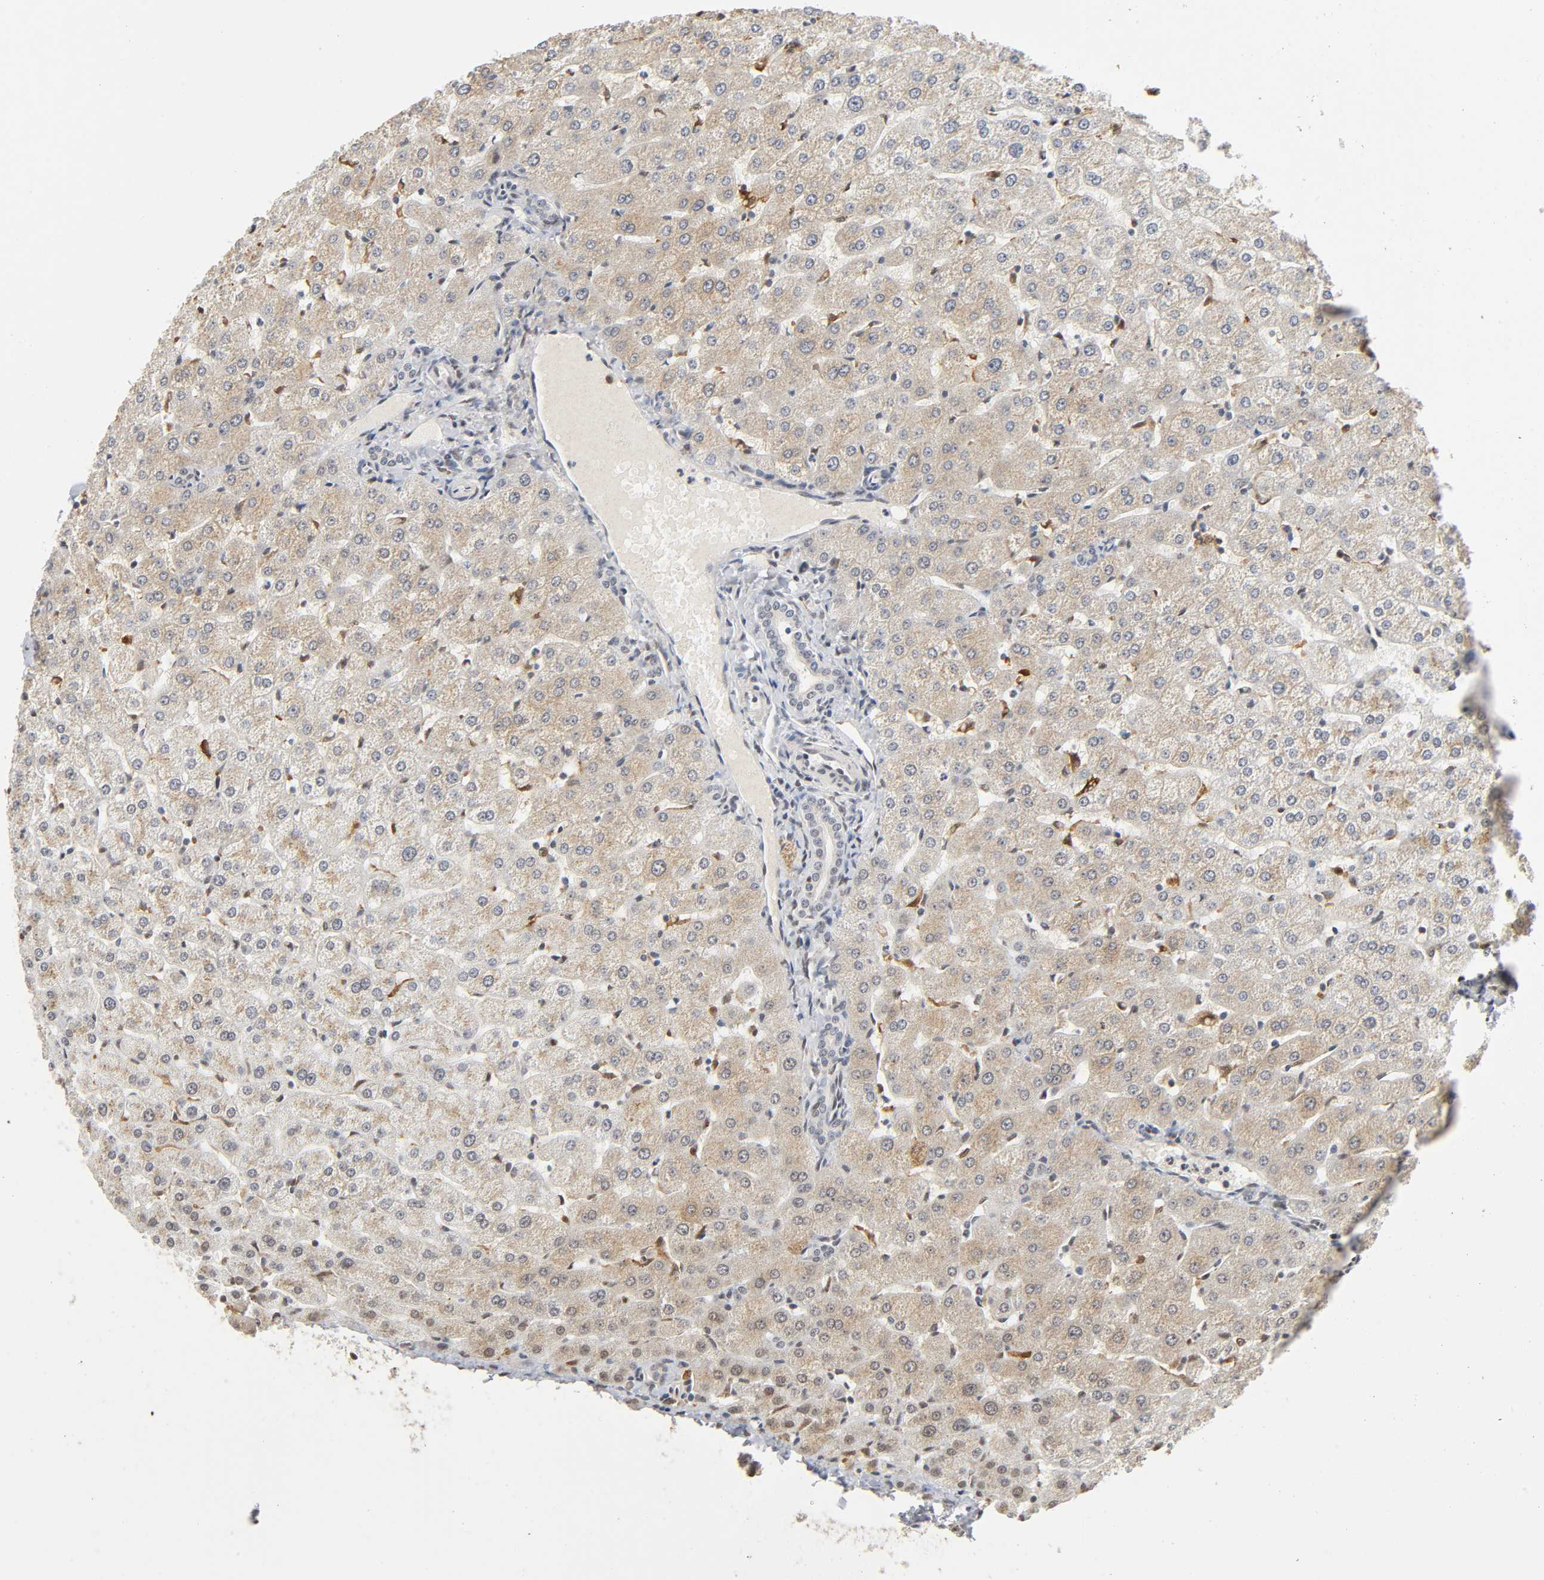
{"staining": {"intensity": "negative", "quantity": "none", "location": "none"}, "tissue": "liver", "cell_type": "Cholangiocytes", "image_type": "normal", "snomed": [{"axis": "morphology", "description": "Normal tissue, NOS"}, {"axis": "morphology", "description": "Fibrosis, NOS"}, {"axis": "topography", "description": "Liver"}], "caption": "DAB immunohistochemical staining of benign liver shows no significant expression in cholangiocytes. Nuclei are stained in blue.", "gene": "KAT2B", "patient": {"sex": "female", "age": 29}}